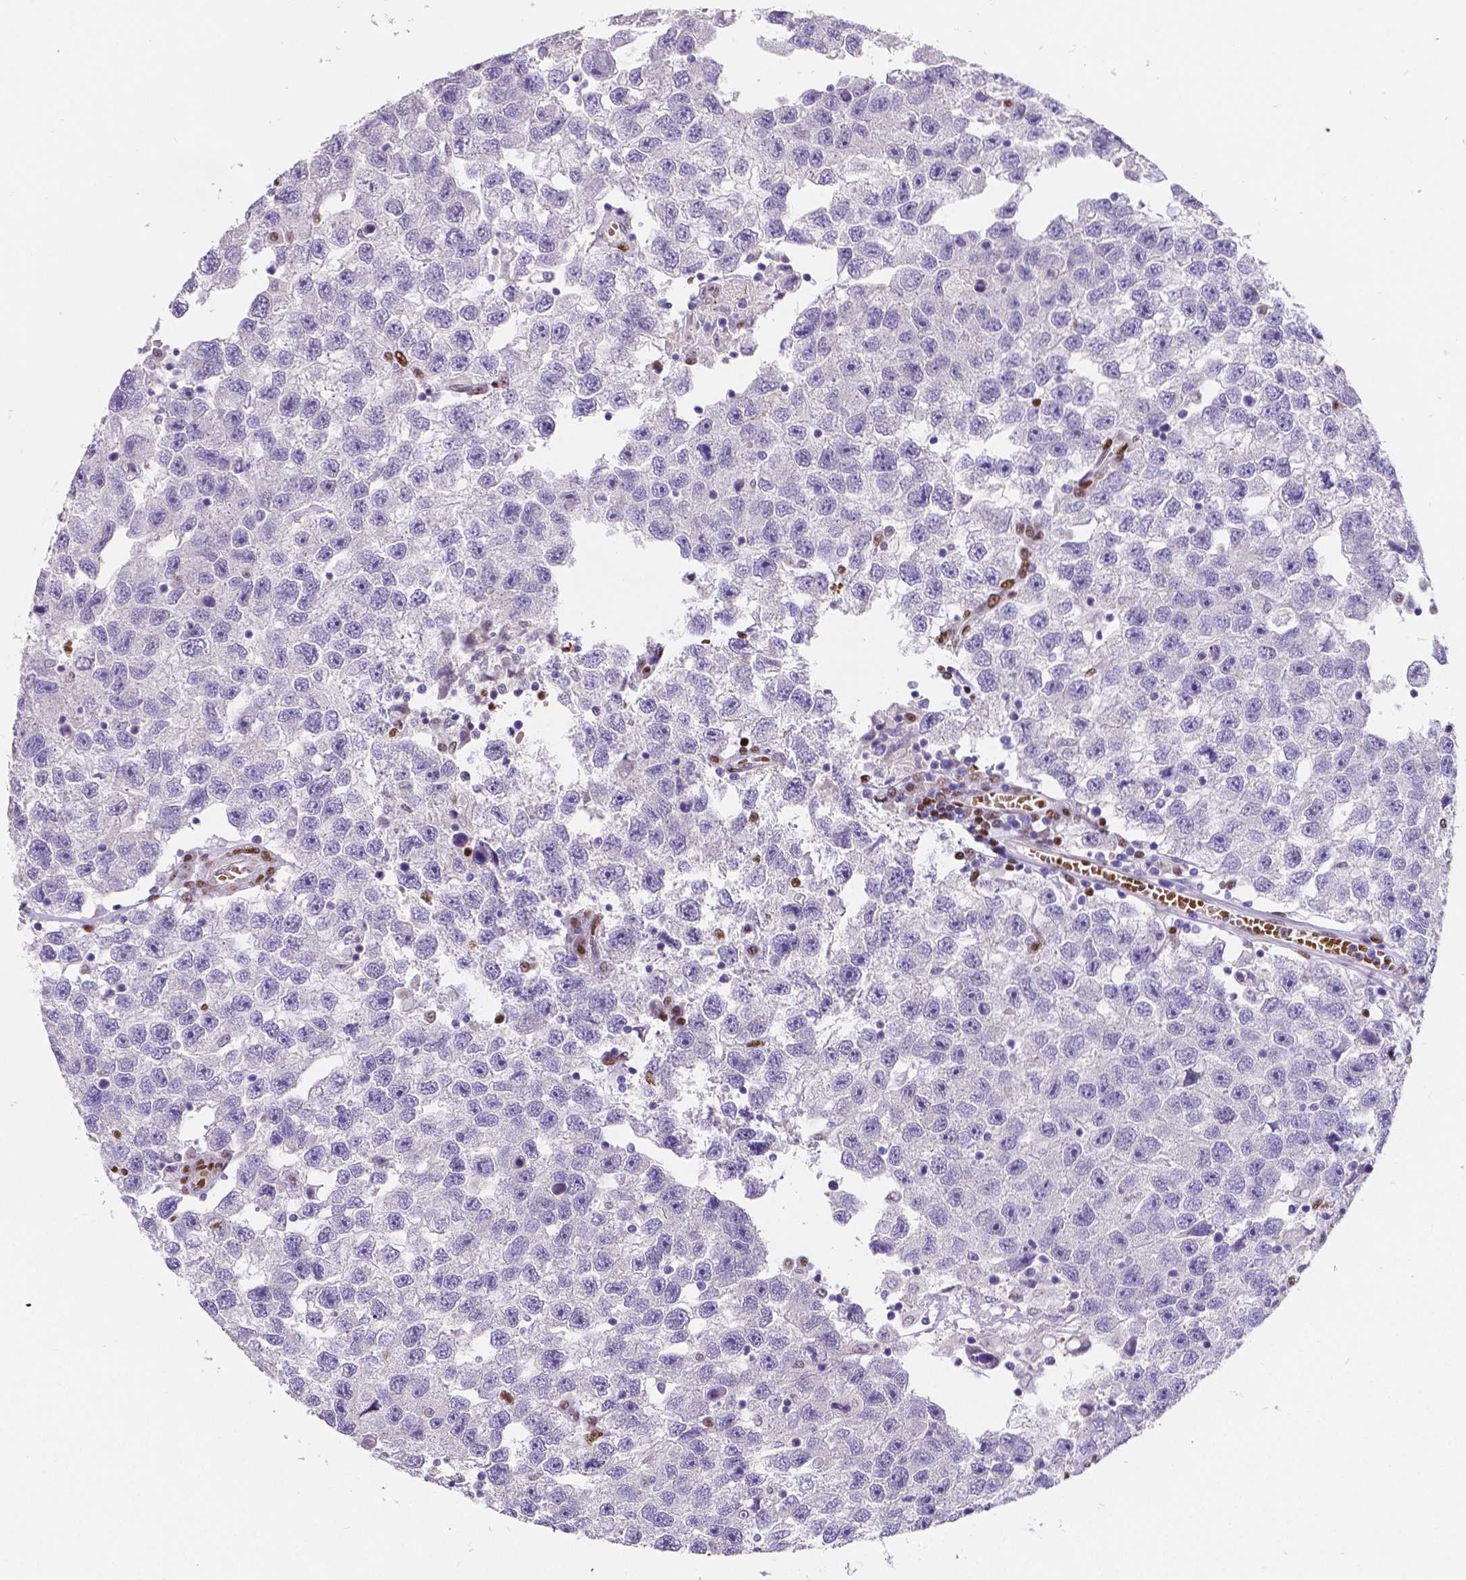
{"staining": {"intensity": "negative", "quantity": "none", "location": "none"}, "tissue": "testis cancer", "cell_type": "Tumor cells", "image_type": "cancer", "snomed": [{"axis": "morphology", "description": "Seminoma, NOS"}, {"axis": "topography", "description": "Testis"}], "caption": "A micrograph of testis cancer stained for a protein reveals no brown staining in tumor cells. (DAB immunohistochemistry visualized using brightfield microscopy, high magnification).", "gene": "MEF2C", "patient": {"sex": "male", "age": 26}}